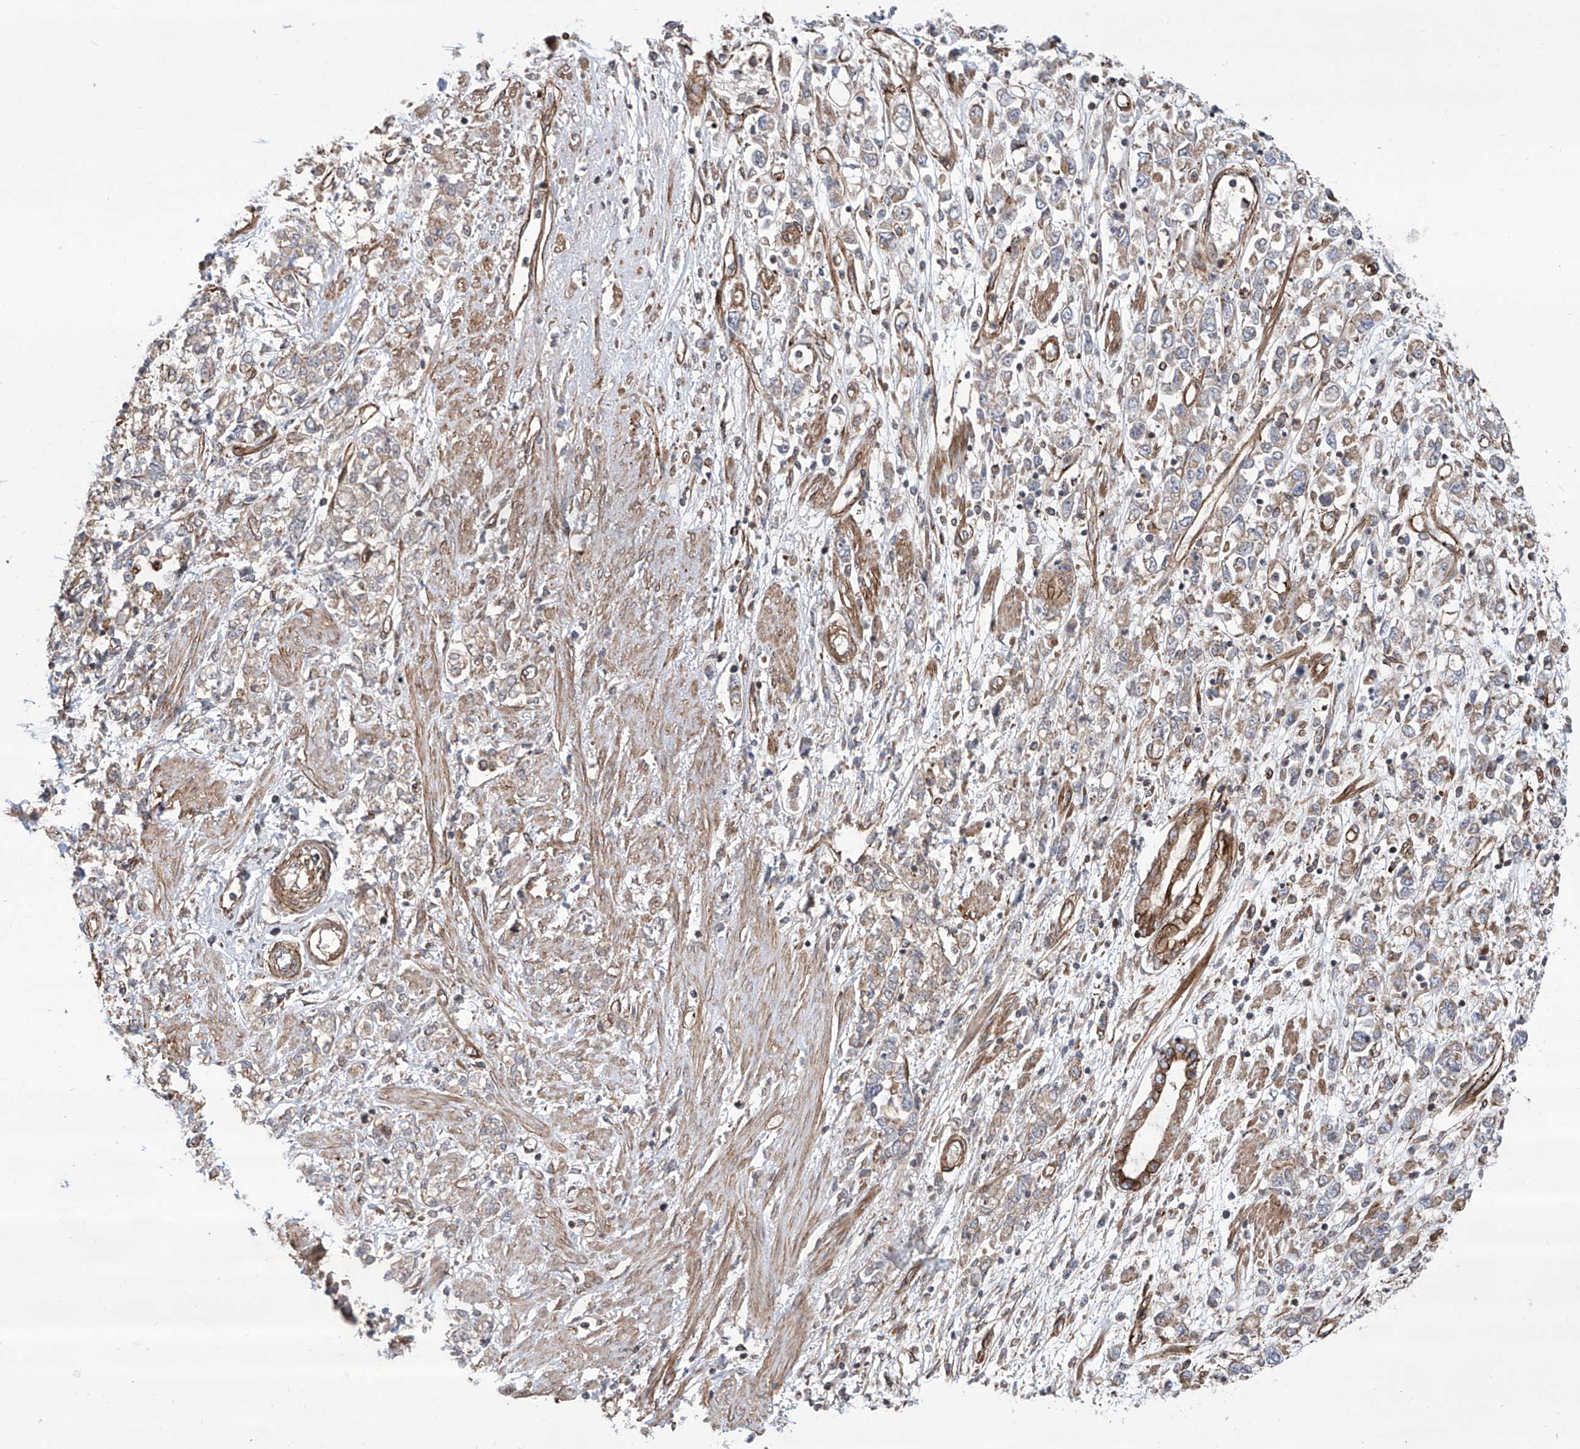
{"staining": {"intensity": "moderate", "quantity": "<25%", "location": "cytoplasmic/membranous"}, "tissue": "stomach cancer", "cell_type": "Tumor cells", "image_type": "cancer", "snomed": [{"axis": "morphology", "description": "Adenocarcinoma, NOS"}, {"axis": "topography", "description": "Stomach"}], "caption": "A high-resolution micrograph shows IHC staining of stomach cancer, which displays moderate cytoplasmic/membranous positivity in about <25% of tumor cells.", "gene": "APAF1", "patient": {"sex": "female", "age": 76}}